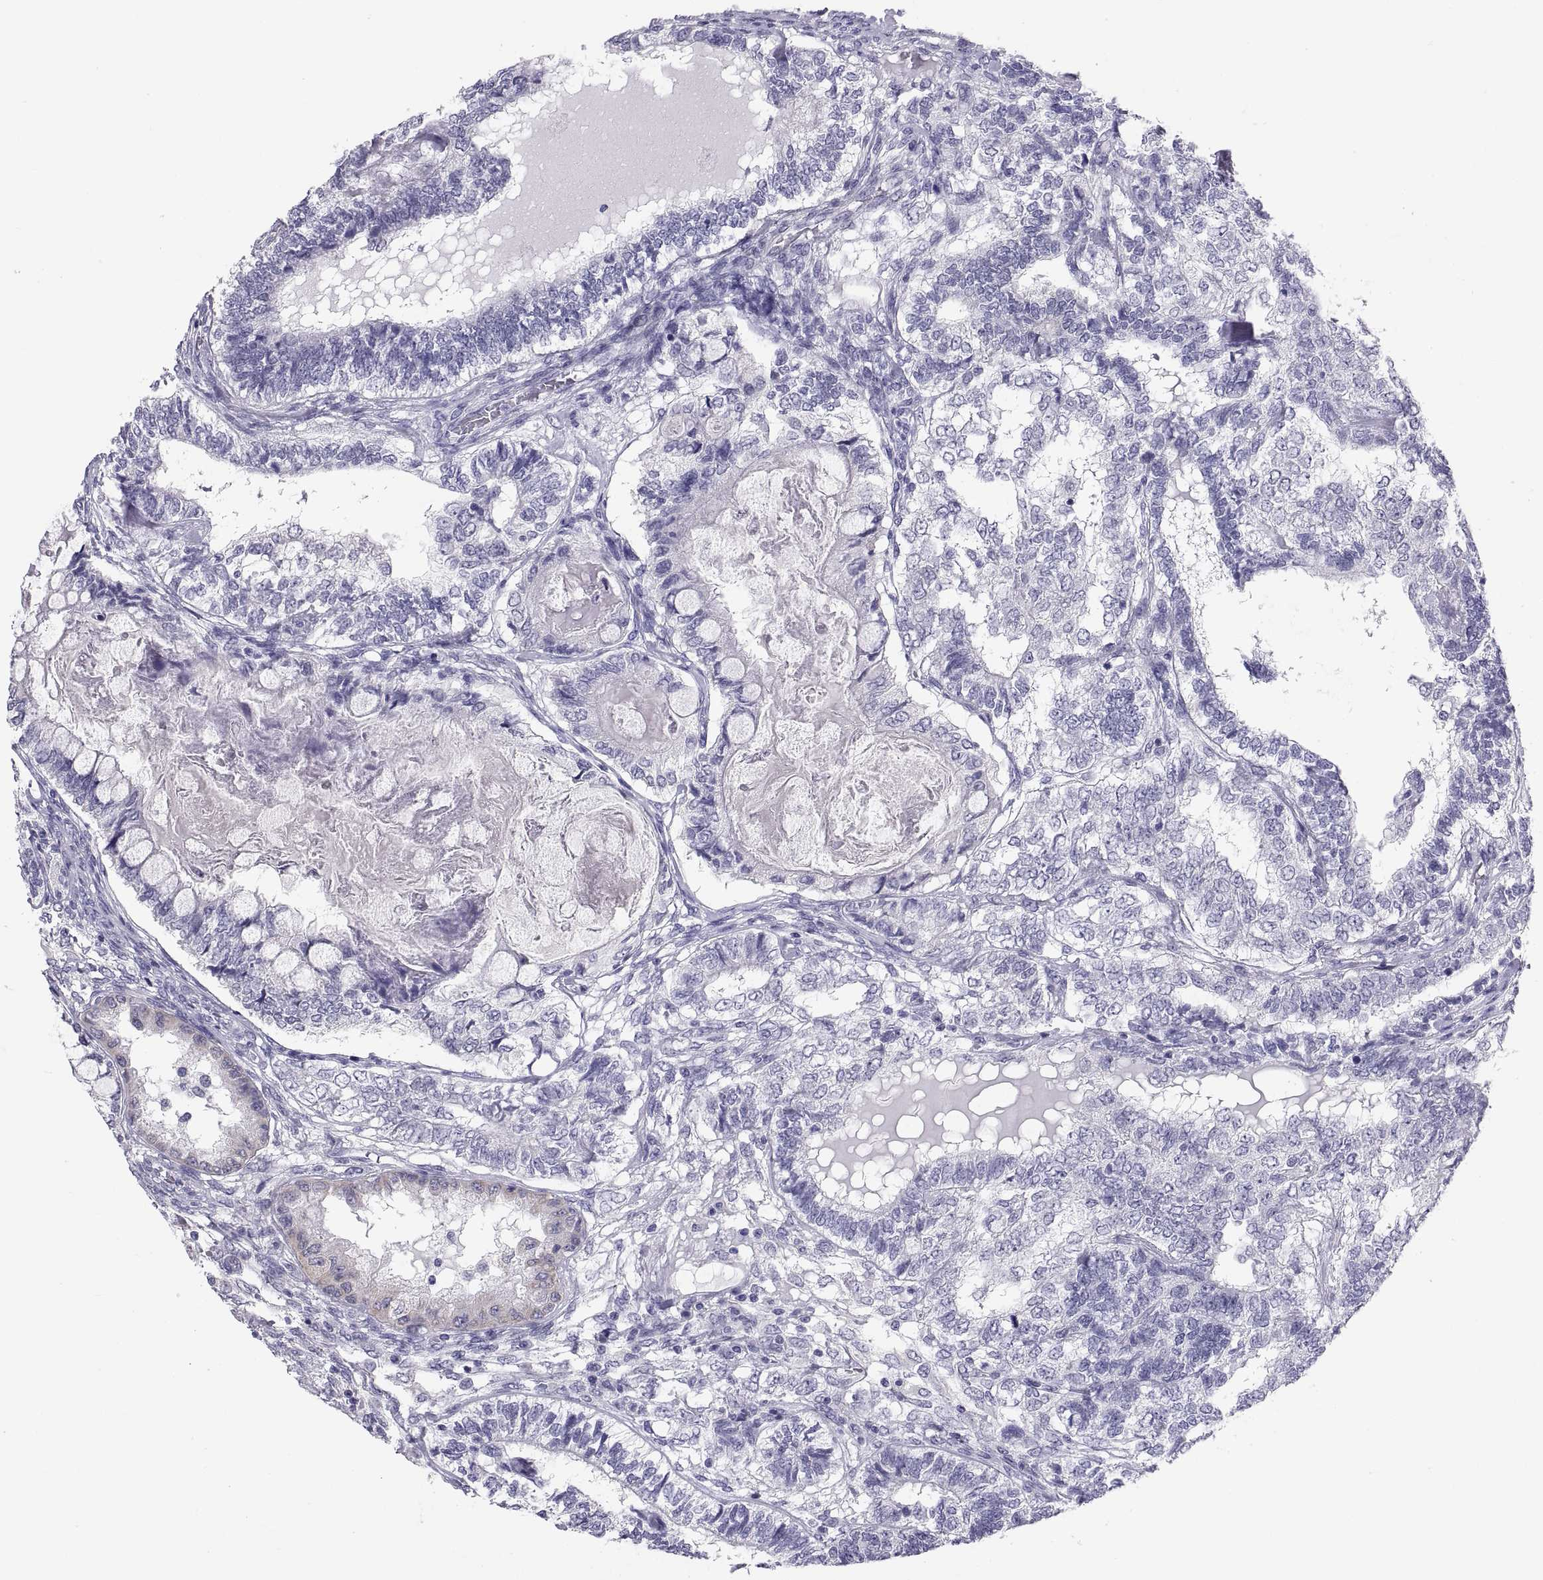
{"staining": {"intensity": "negative", "quantity": "none", "location": "none"}, "tissue": "testis cancer", "cell_type": "Tumor cells", "image_type": "cancer", "snomed": [{"axis": "morphology", "description": "Seminoma, NOS"}, {"axis": "morphology", "description": "Carcinoma, Embryonal, NOS"}, {"axis": "topography", "description": "Testis"}], "caption": "Immunohistochemistry image of human testis cancer stained for a protein (brown), which displays no staining in tumor cells.", "gene": "FAM170A", "patient": {"sex": "male", "age": 41}}